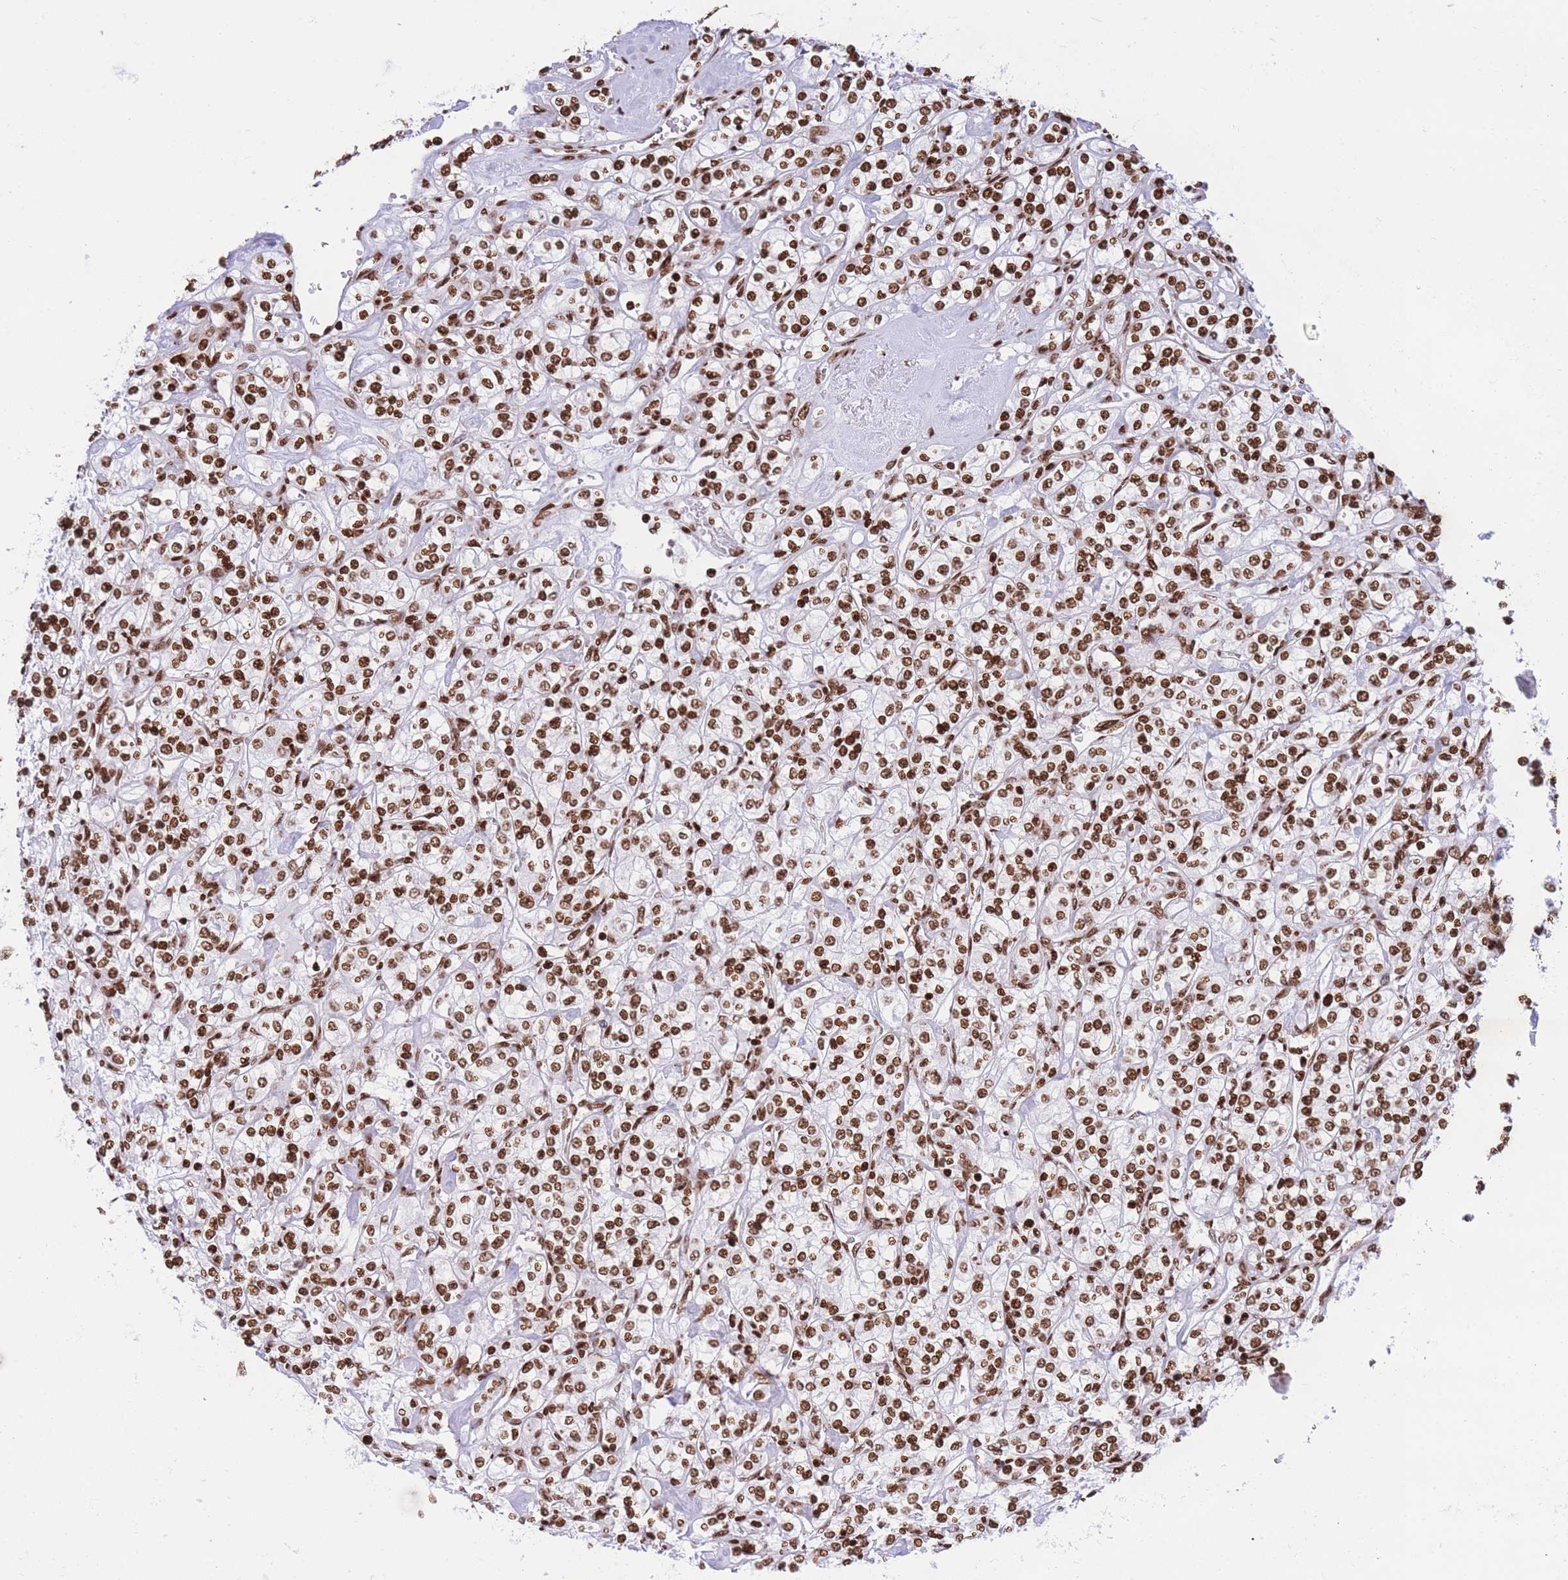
{"staining": {"intensity": "strong", "quantity": ">75%", "location": "nuclear"}, "tissue": "renal cancer", "cell_type": "Tumor cells", "image_type": "cancer", "snomed": [{"axis": "morphology", "description": "Adenocarcinoma, NOS"}, {"axis": "topography", "description": "Kidney"}], "caption": "A brown stain labels strong nuclear staining of a protein in adenocarcinoma (renal) tumor cells.", "gene": "H2BC11", "patient": {"sex": "male", "age": 77}}